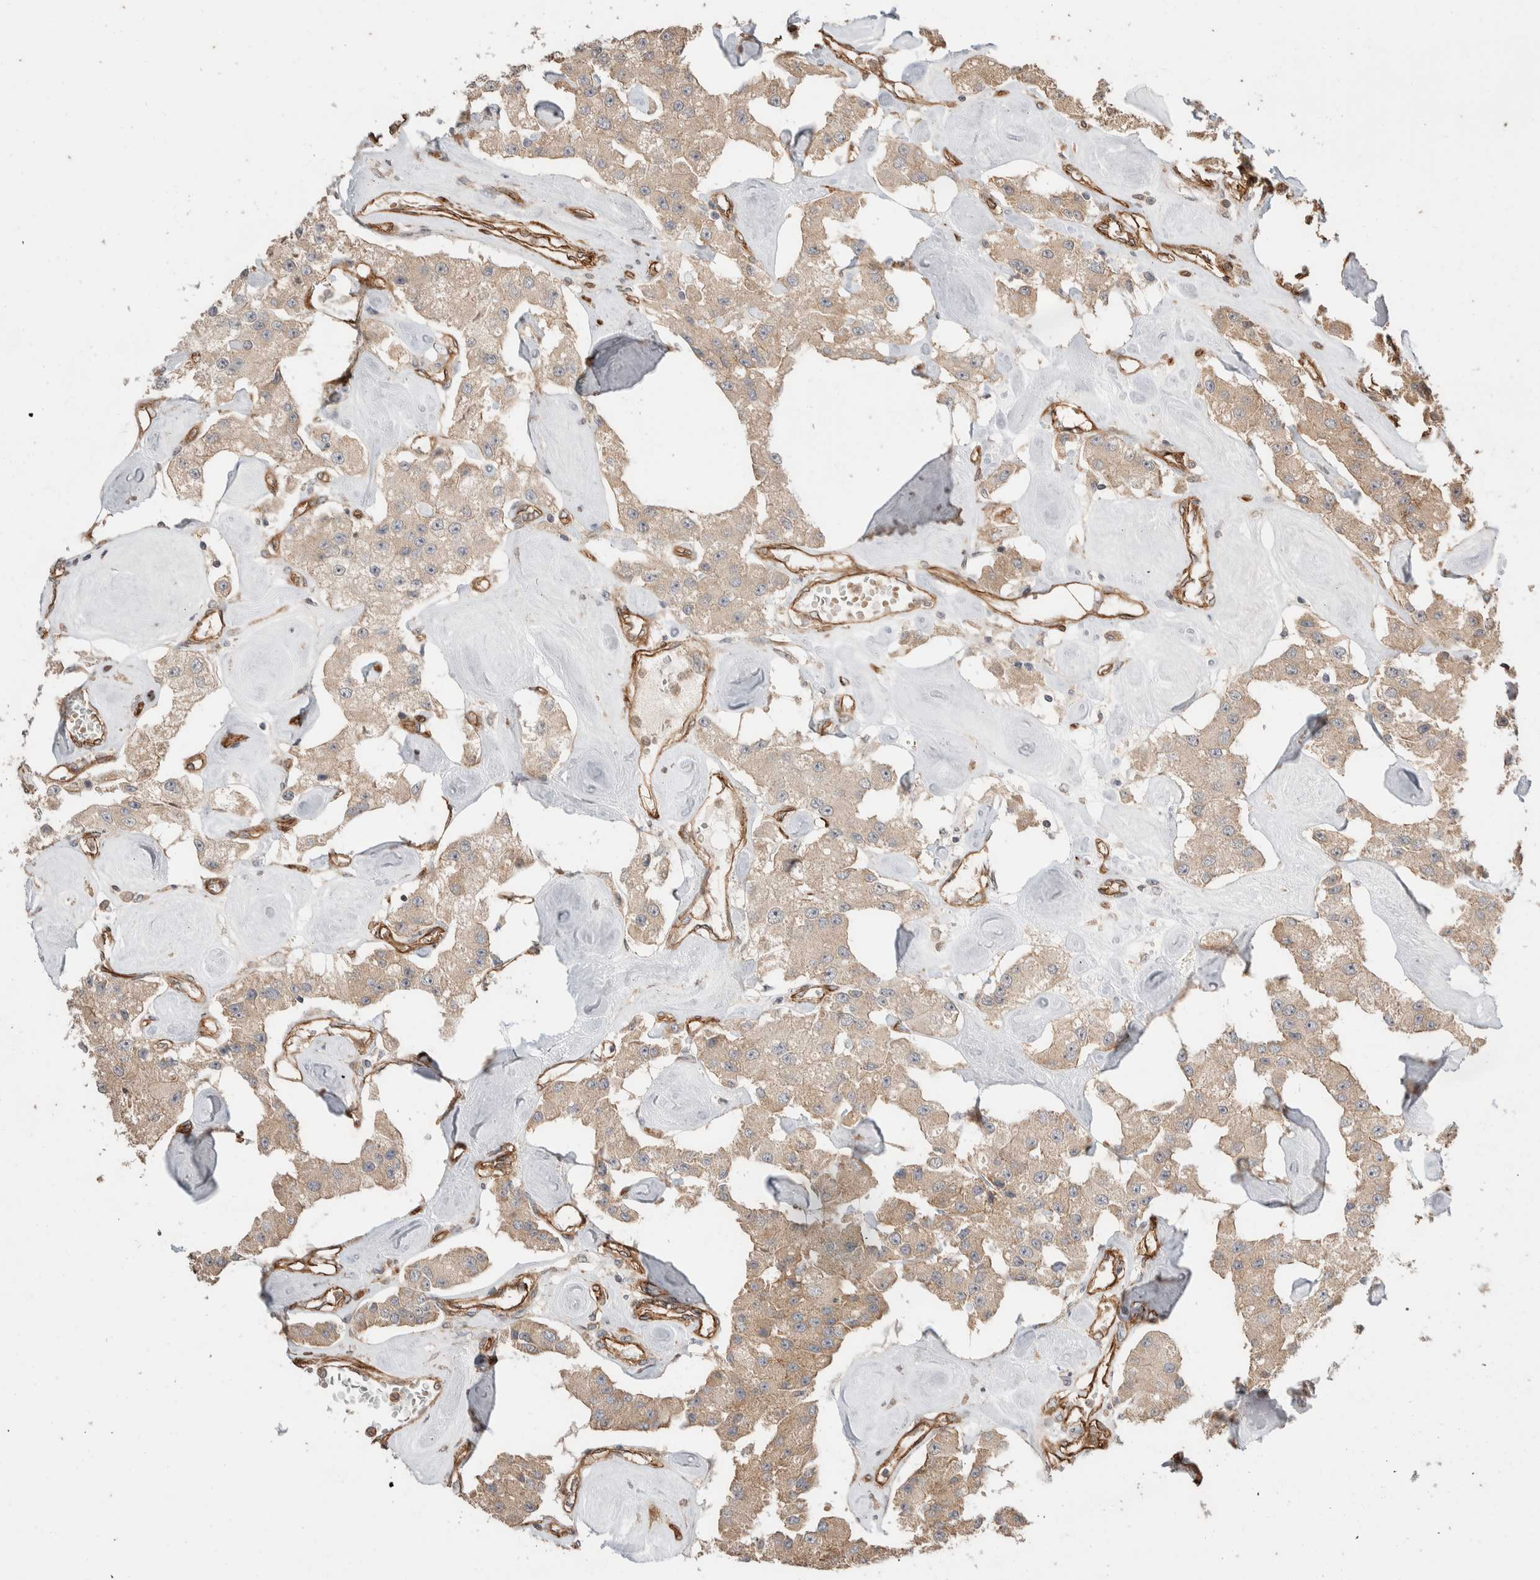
{"staining": {"intensity": "weak", "quantity": ">75%", "location": "cytoplasmic/membranous"}, "tissue": "carcinoid", "cell_type": "Tumor cells", "image_type": "cancer", "snomed": [{"axis": "morphology", "description": "Carcinoid, malignant, NOS"}, {"axis": "topography", "description": "Pancreas"}], "caption": "Weak cytoplasmic/membranous expression for a protein is appreciated in about >75% of tumor cells of carcinoid using IHC.", "gene": "ERC1", "patient": {"sex": "male", "age": 41}}